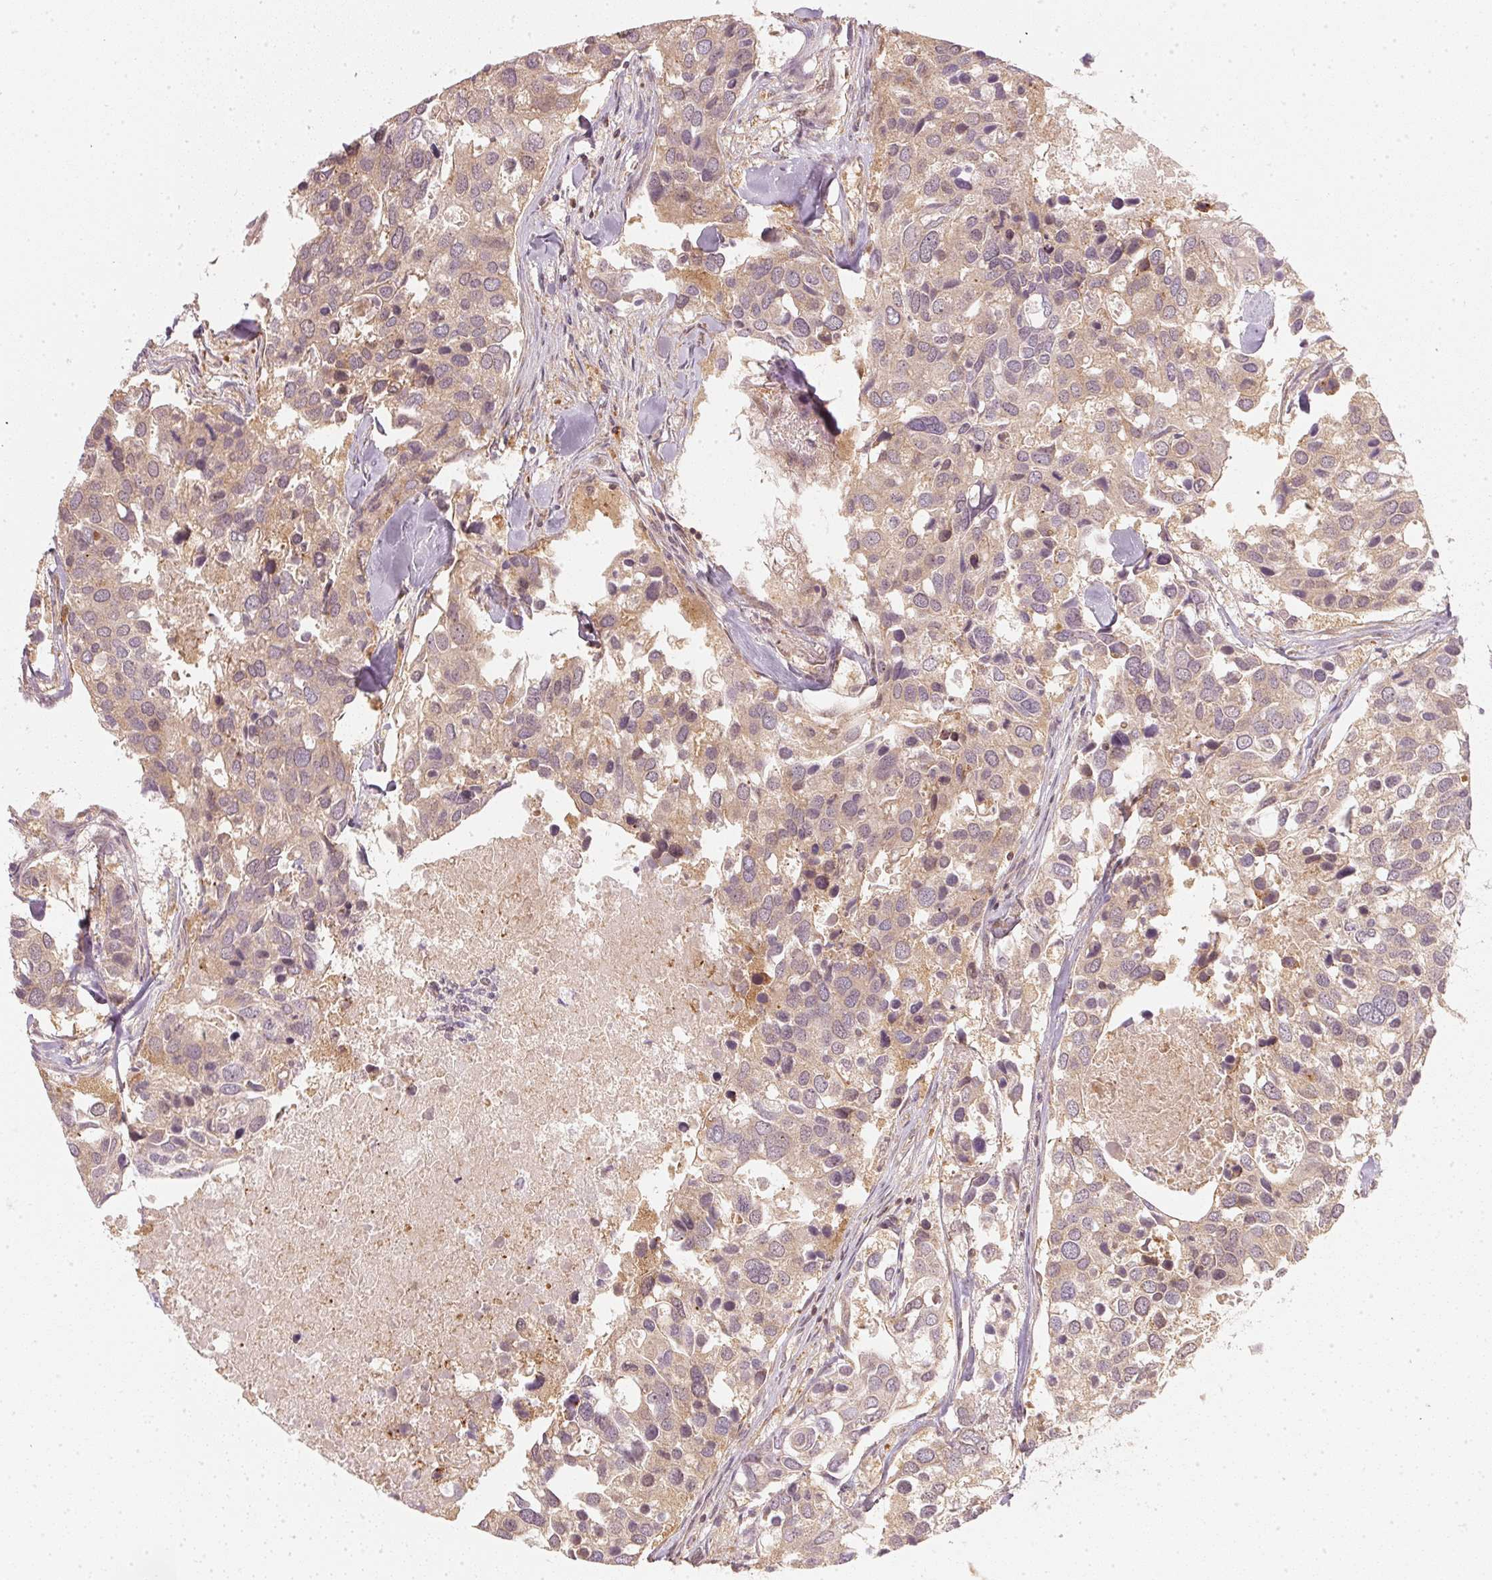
{"staining": {"intensity": "weak", "quantity": ">75%", "location": "cytoplasmic/membranous"}, "tissue": "breast cancer", "cell_type": "Tumor cells", "image_type": "cancer", "snomed": [{"axis": "morphology", "description": "Duct carcinoma"}, {"axis": "topography", "description": "Breast"}], "caption": "IHC (DAB) staining of breast intraductal carcinoma demonstrates weak cytoplasmic/membranous protein staining in approximately >75% of tumor cells.", "gene": "UBE2L3", "patient": {"sex": "female", "age": 83}}